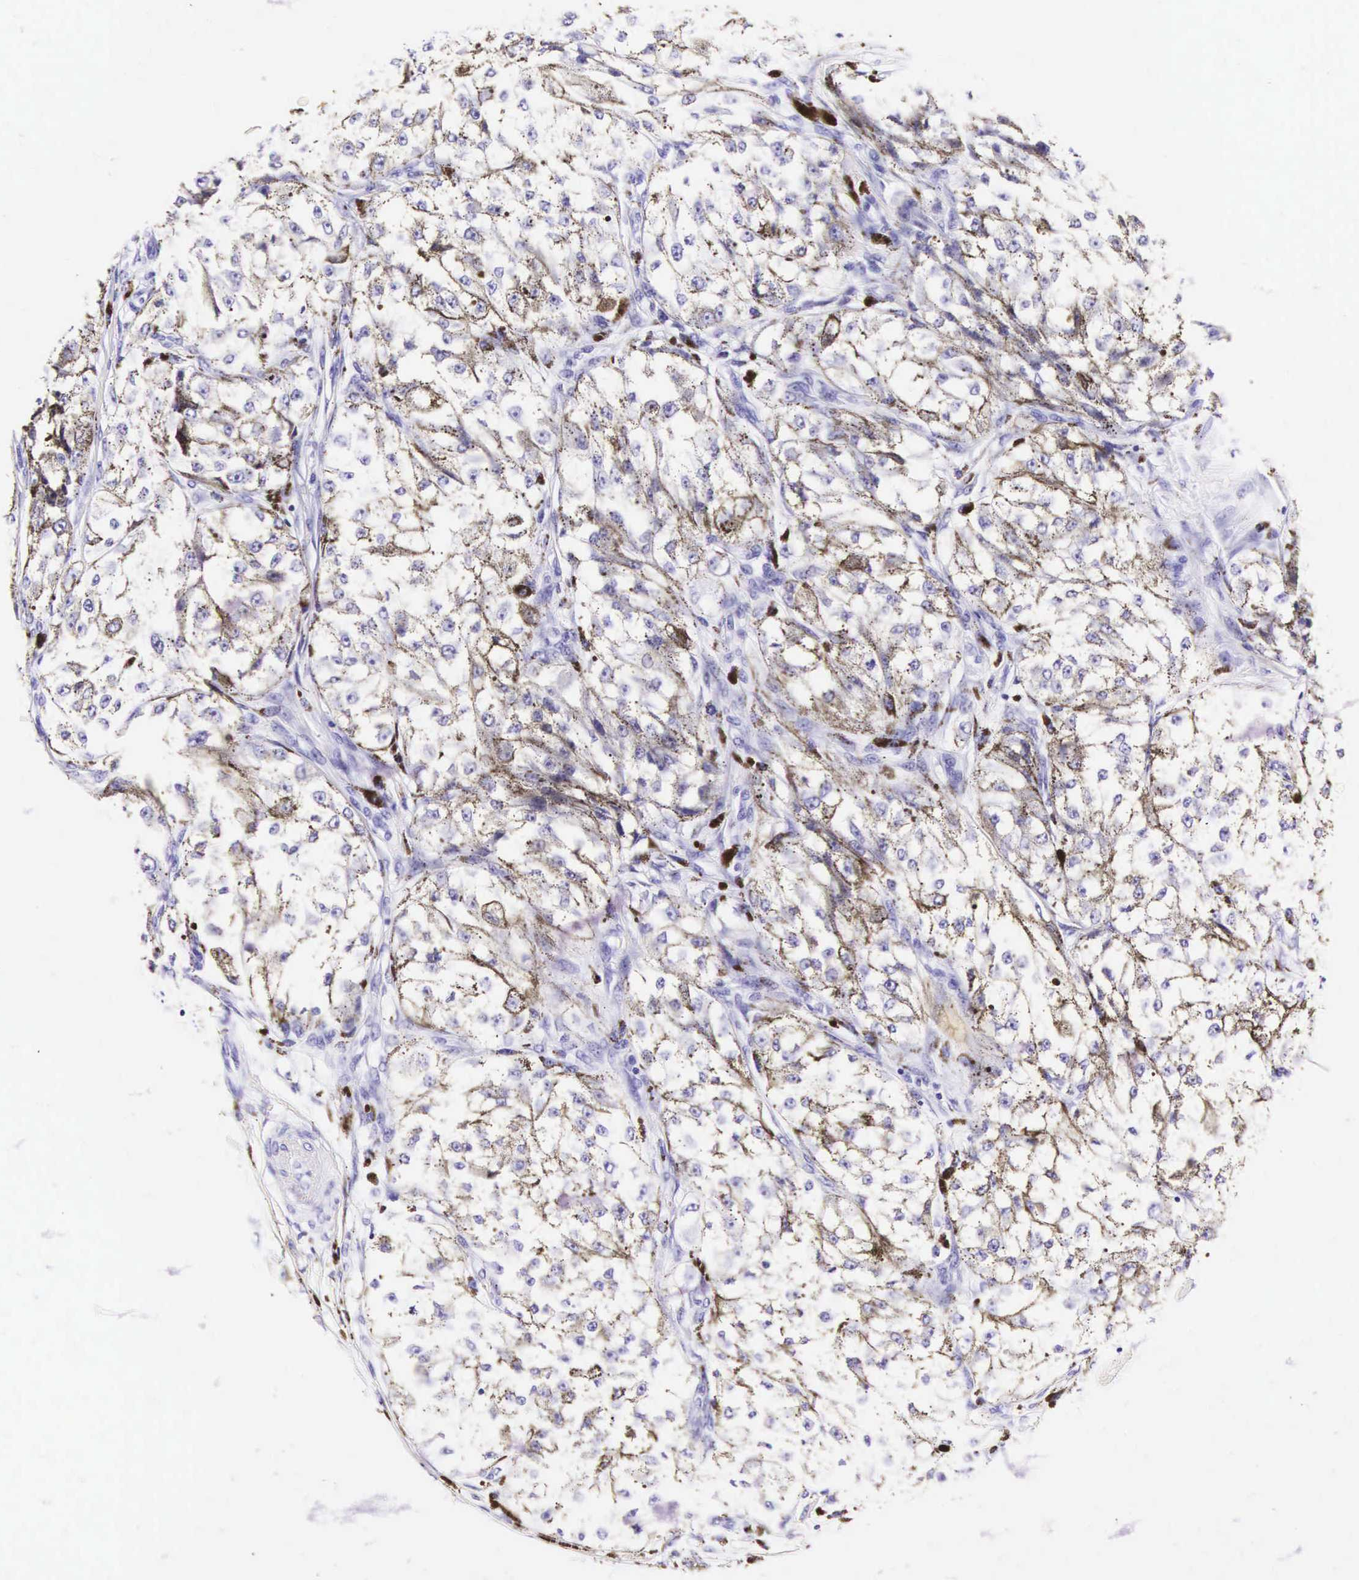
{"staining": {"intensity": "negative", "quantity": "none", "location": "none"}, "tissue": "melanoma", "cell_type": "Tumor cells", "image_type": "cancer", "snomed": [{"axis": "morphology", "description": "Malignant melanoma, NOS"}, {"axis": "topography", "description": "Skin"}], "caption": "Immunohistochemistry photomicrograph of human malignant melanoma stained for a protein (brown), which exhibits no positivity in tumor cells.", "gene": "KRT18", "patient": {"sex": "male", "age": 67}}